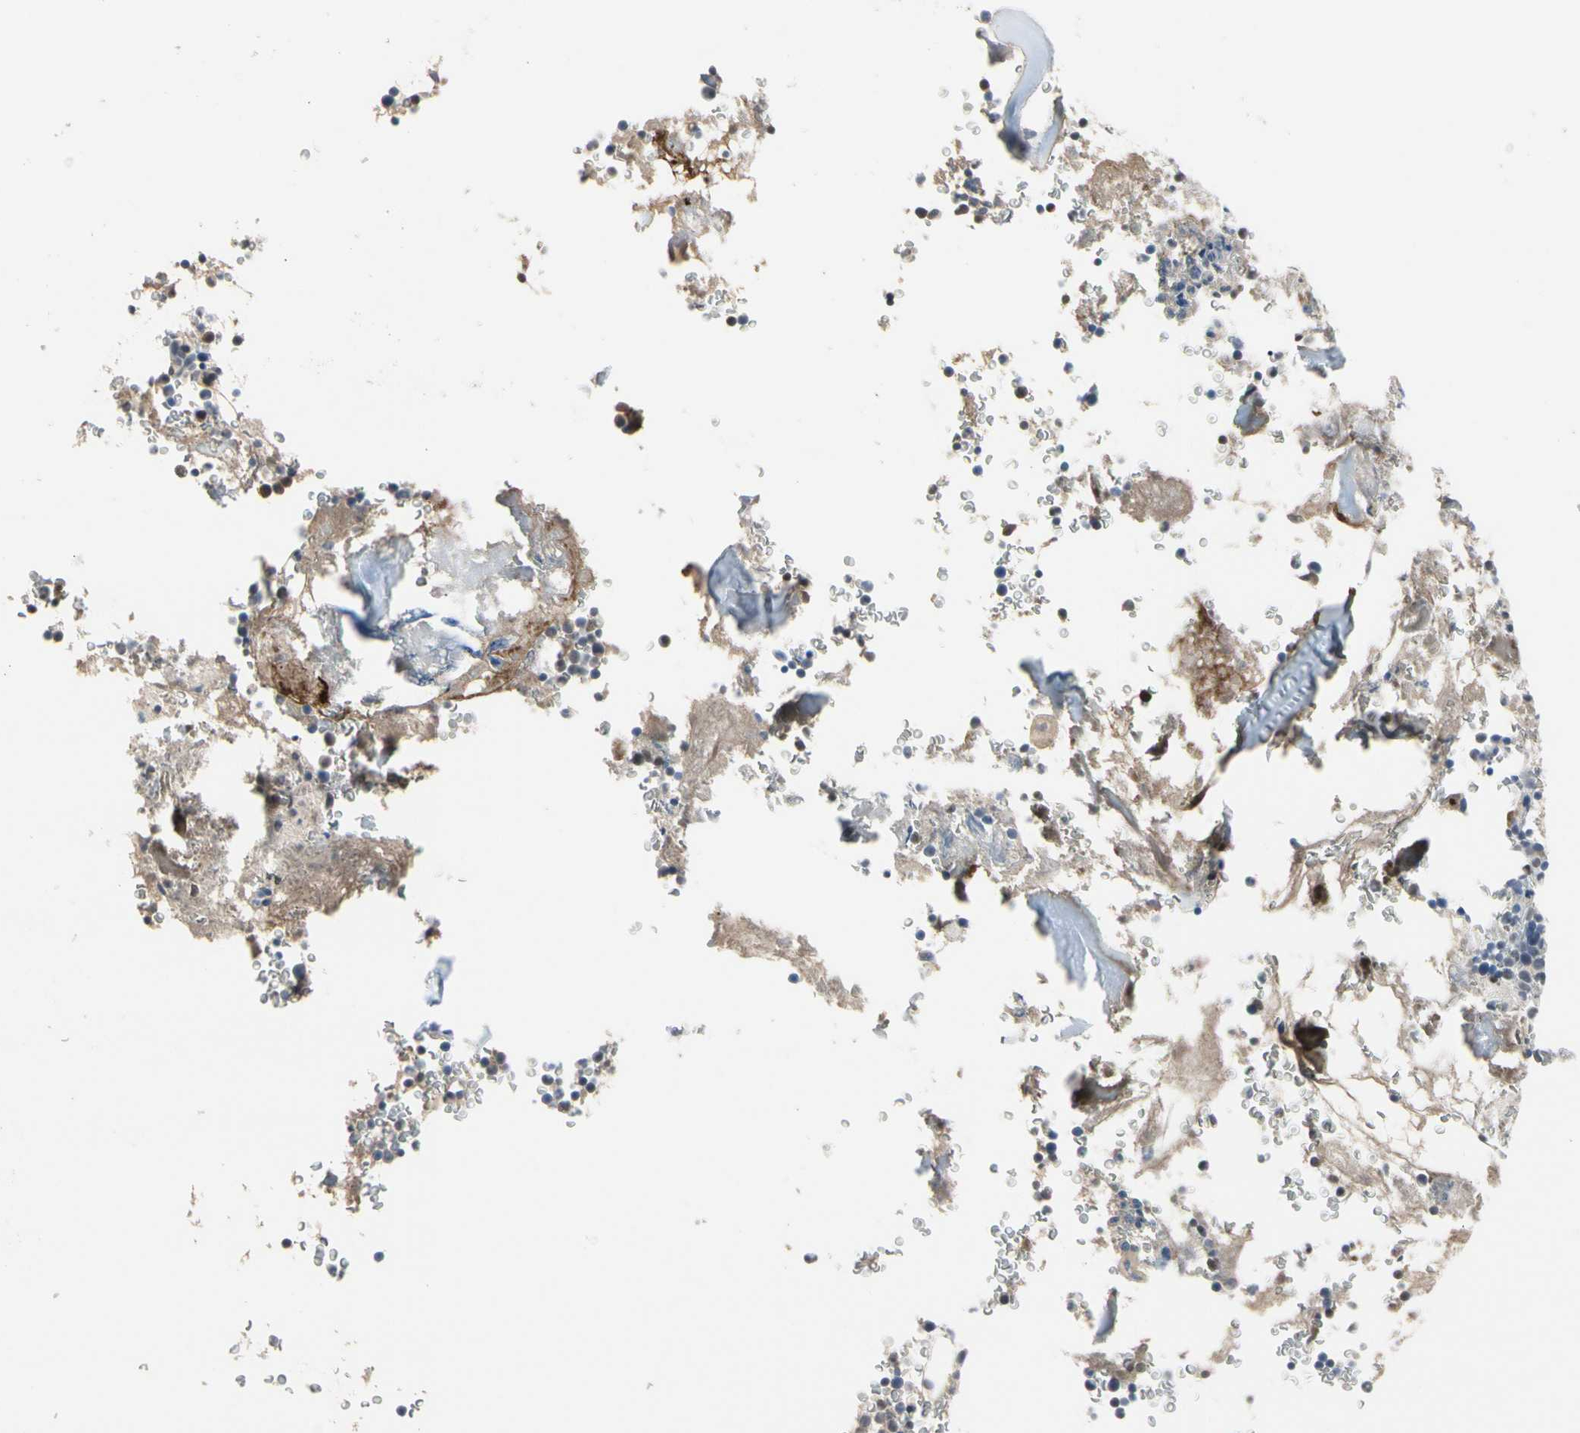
{"staining": {"intensity": "moderate", "quantity": "<25%", "location": "cytoplasmic/membranous"}, "tissue": "bone marrow", "cell_type": "Hematopoietic cells", "image_type": "normal", "snomed": [{"axis": "morphology", "description": "Normal tissue, NOS"}, {"axis": "topography", "description": "Bone marrow"}], "caption": "DAB immunohistochemical staining of normal human bone marrow demonstrates moderate cytoplasmic/membranous protein staining in about <25% of hematopoietic cells.", "gene": "ECRG4", "patient": {"sex": "male"}}